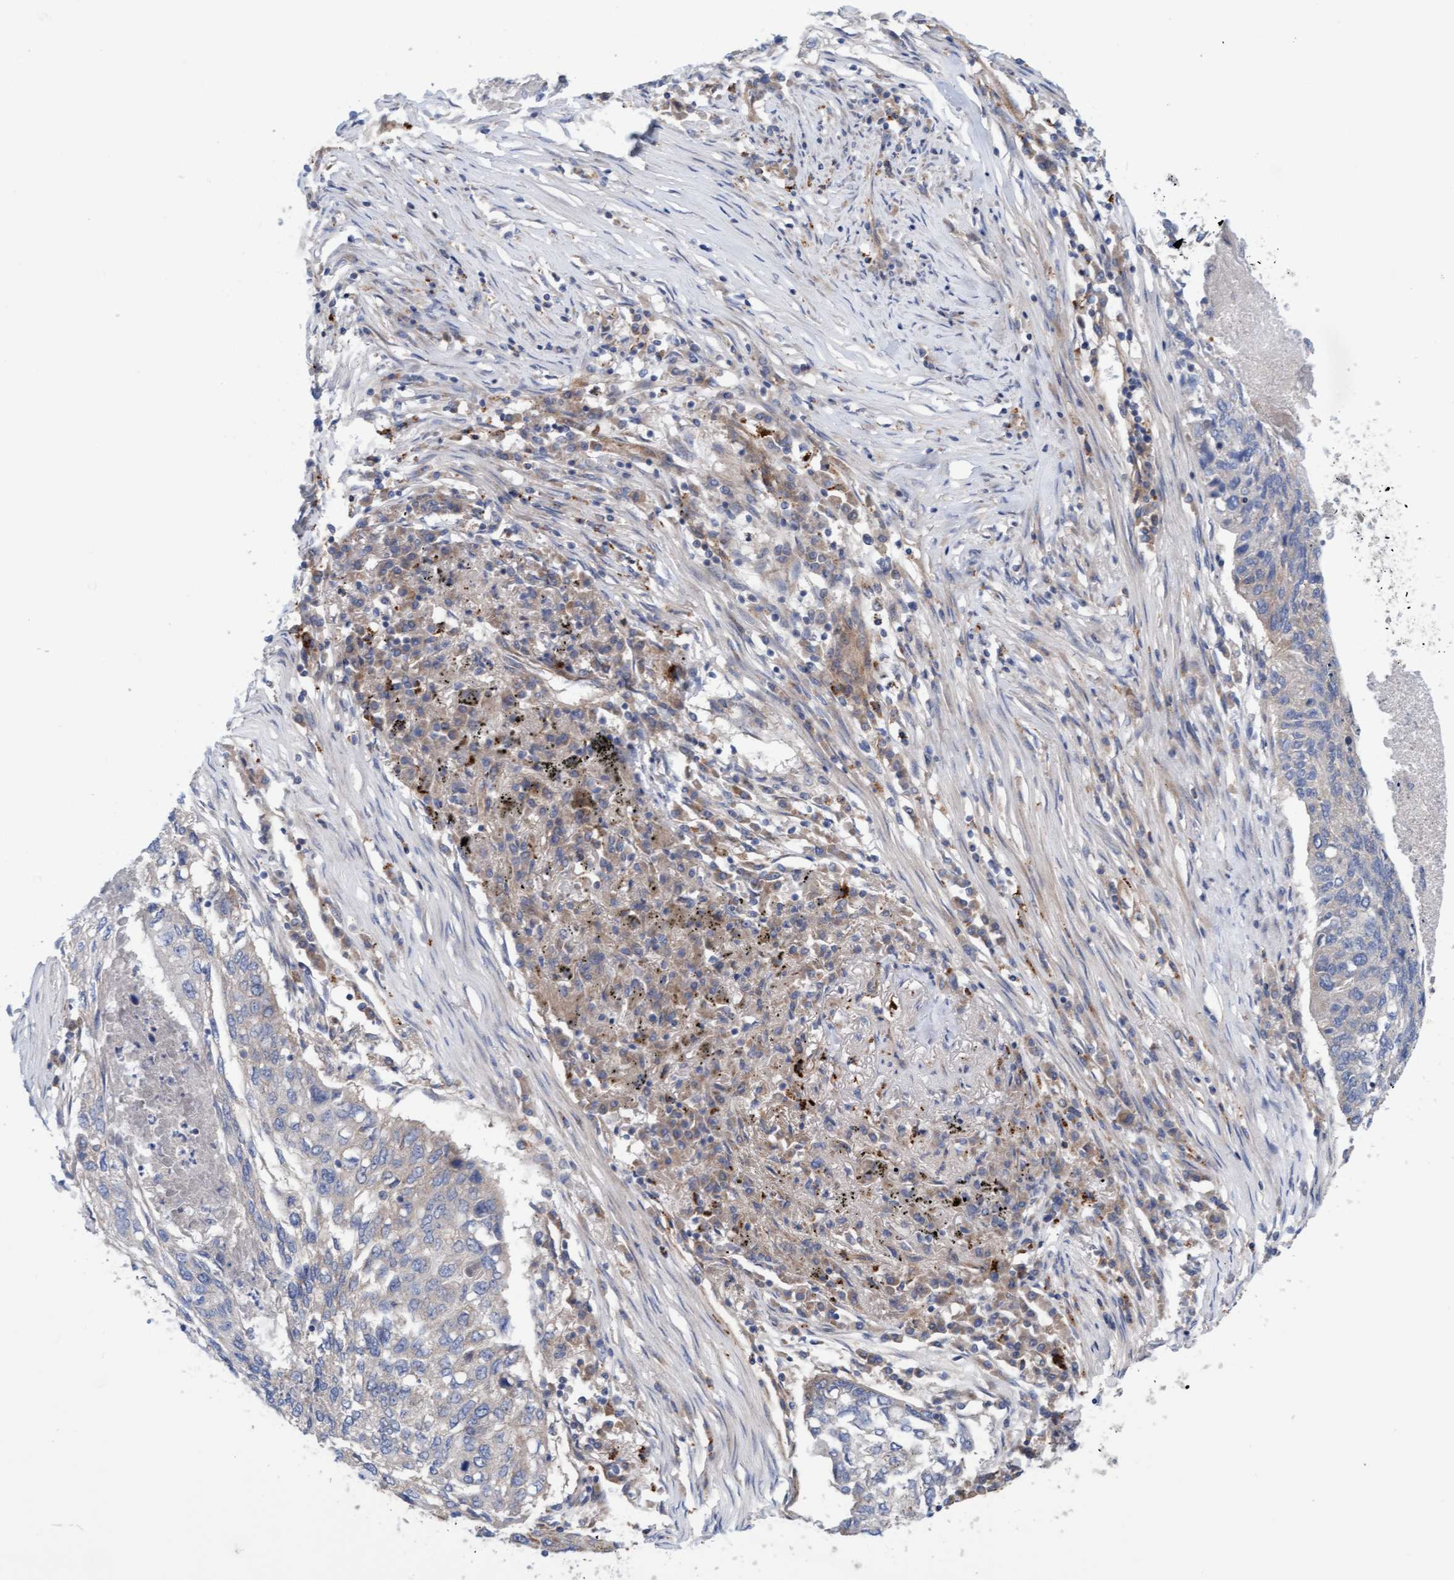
{"staining": {"intensity": "weak", "quantity": "<25%", "location": "cytoplasmic/membranous"}, "tissue": "lung cancer", "cell_type": "Tumor cells", "image_type": "cancer", "snomed": [{"axis": "morphology", "description": "Squamous cell carcinoma, NOS"}, {"axis": "topography", "description": "Lung"}], "caption": "Immunohistochemical staining of human lung squamous cell carcinoma shows no significant expression in tumor cells. (DAB IHC, high magnification).", "gene": "CDK5RAP3", "patient": {"sex": "female", "age": 63}}